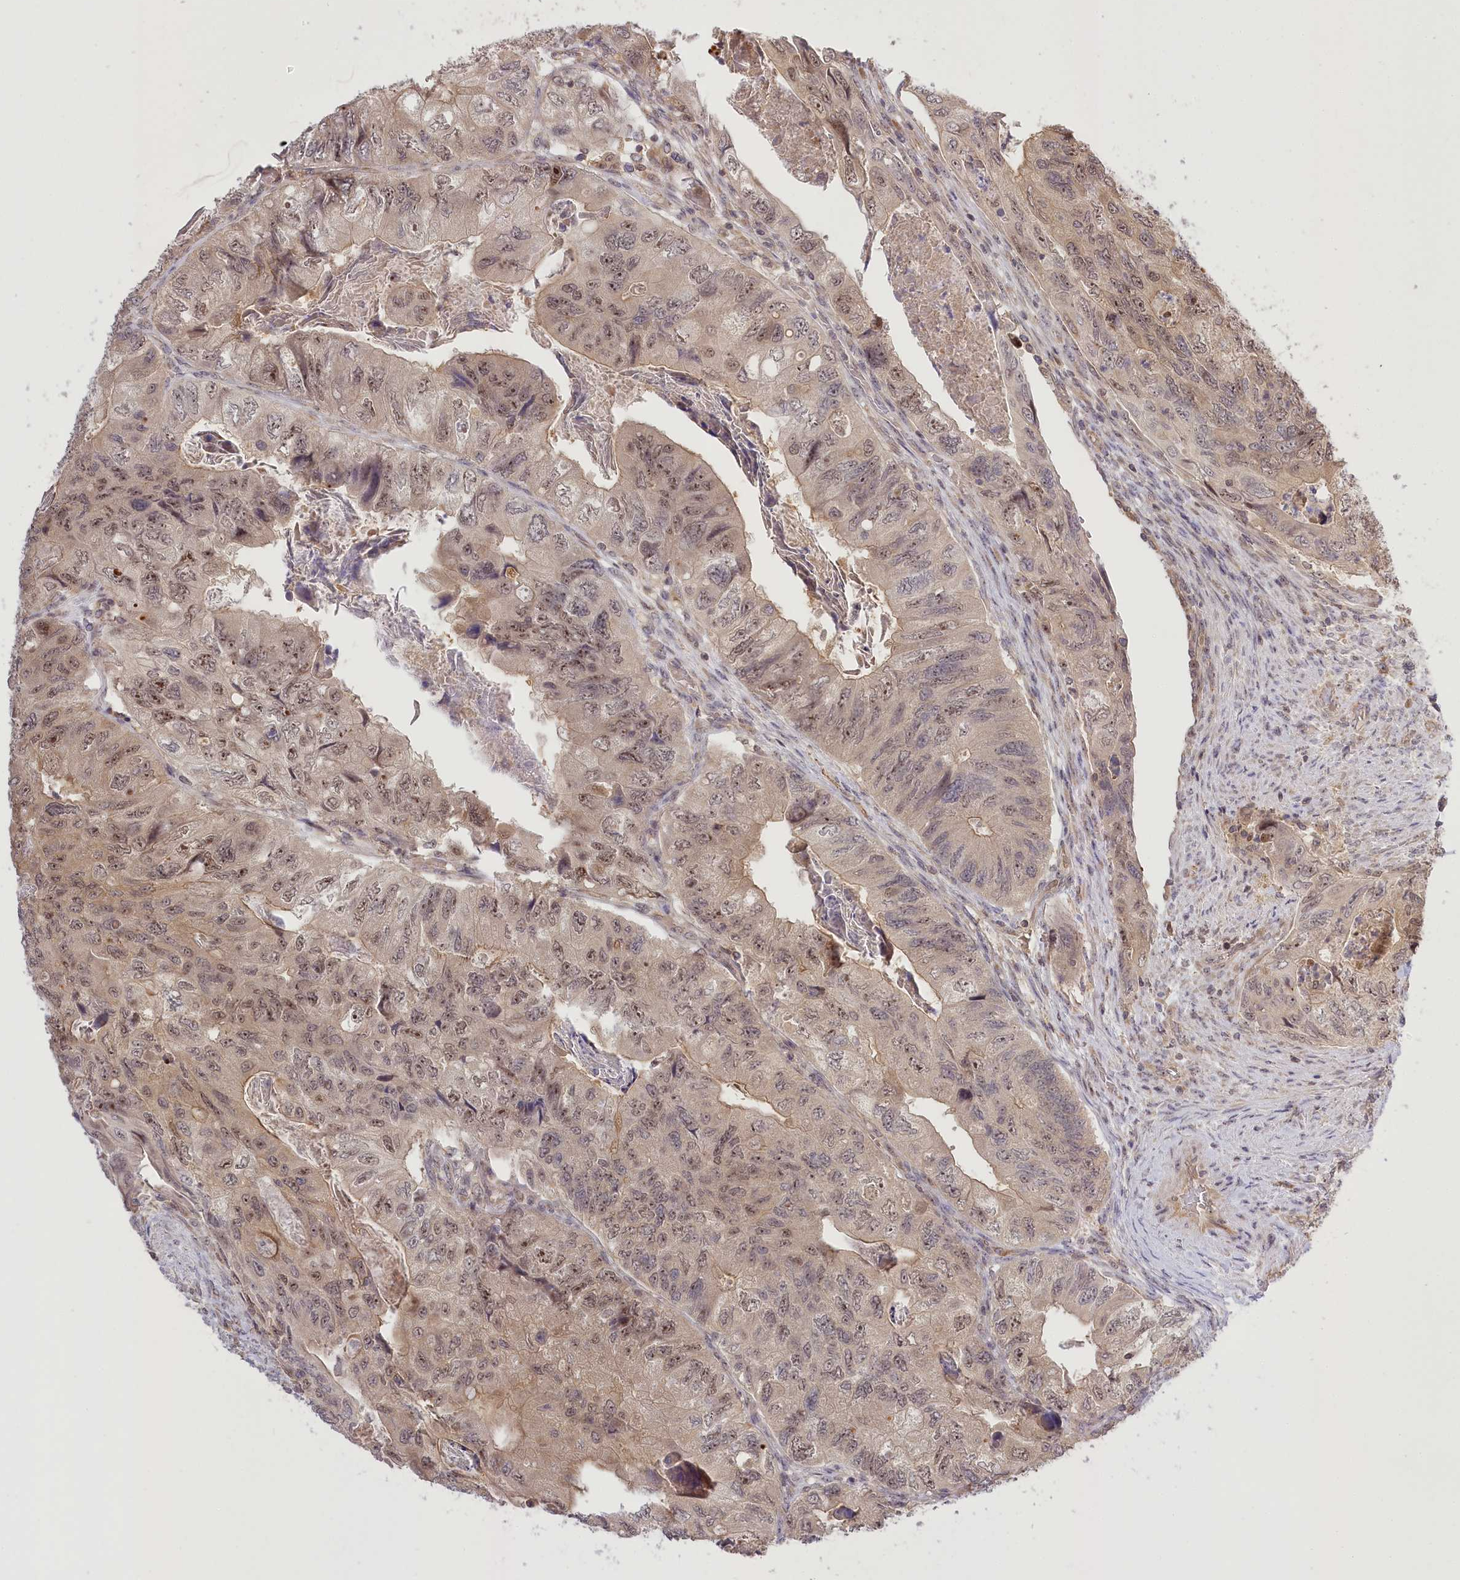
{"staining": {"intensity": "weak", "quantity": ">75%", "location": "nuclear"}, "tissue": "colorectal cancer", "cell_type": "Tumor cells", "image_type": "cancer", "snomed": [{"axis": "morphology", "description": "Adenocarcinoma, NOS"}, {"axis": "topography", "description": "Rectum"}], "caption": "This is a photomicrograph of immunohistochemistry staining of colorectal cancer, which shows weak staining in the nuclear of tumor cells.", "gene": "SERGEF", "patient": {"sex": "male", "age": 63}}